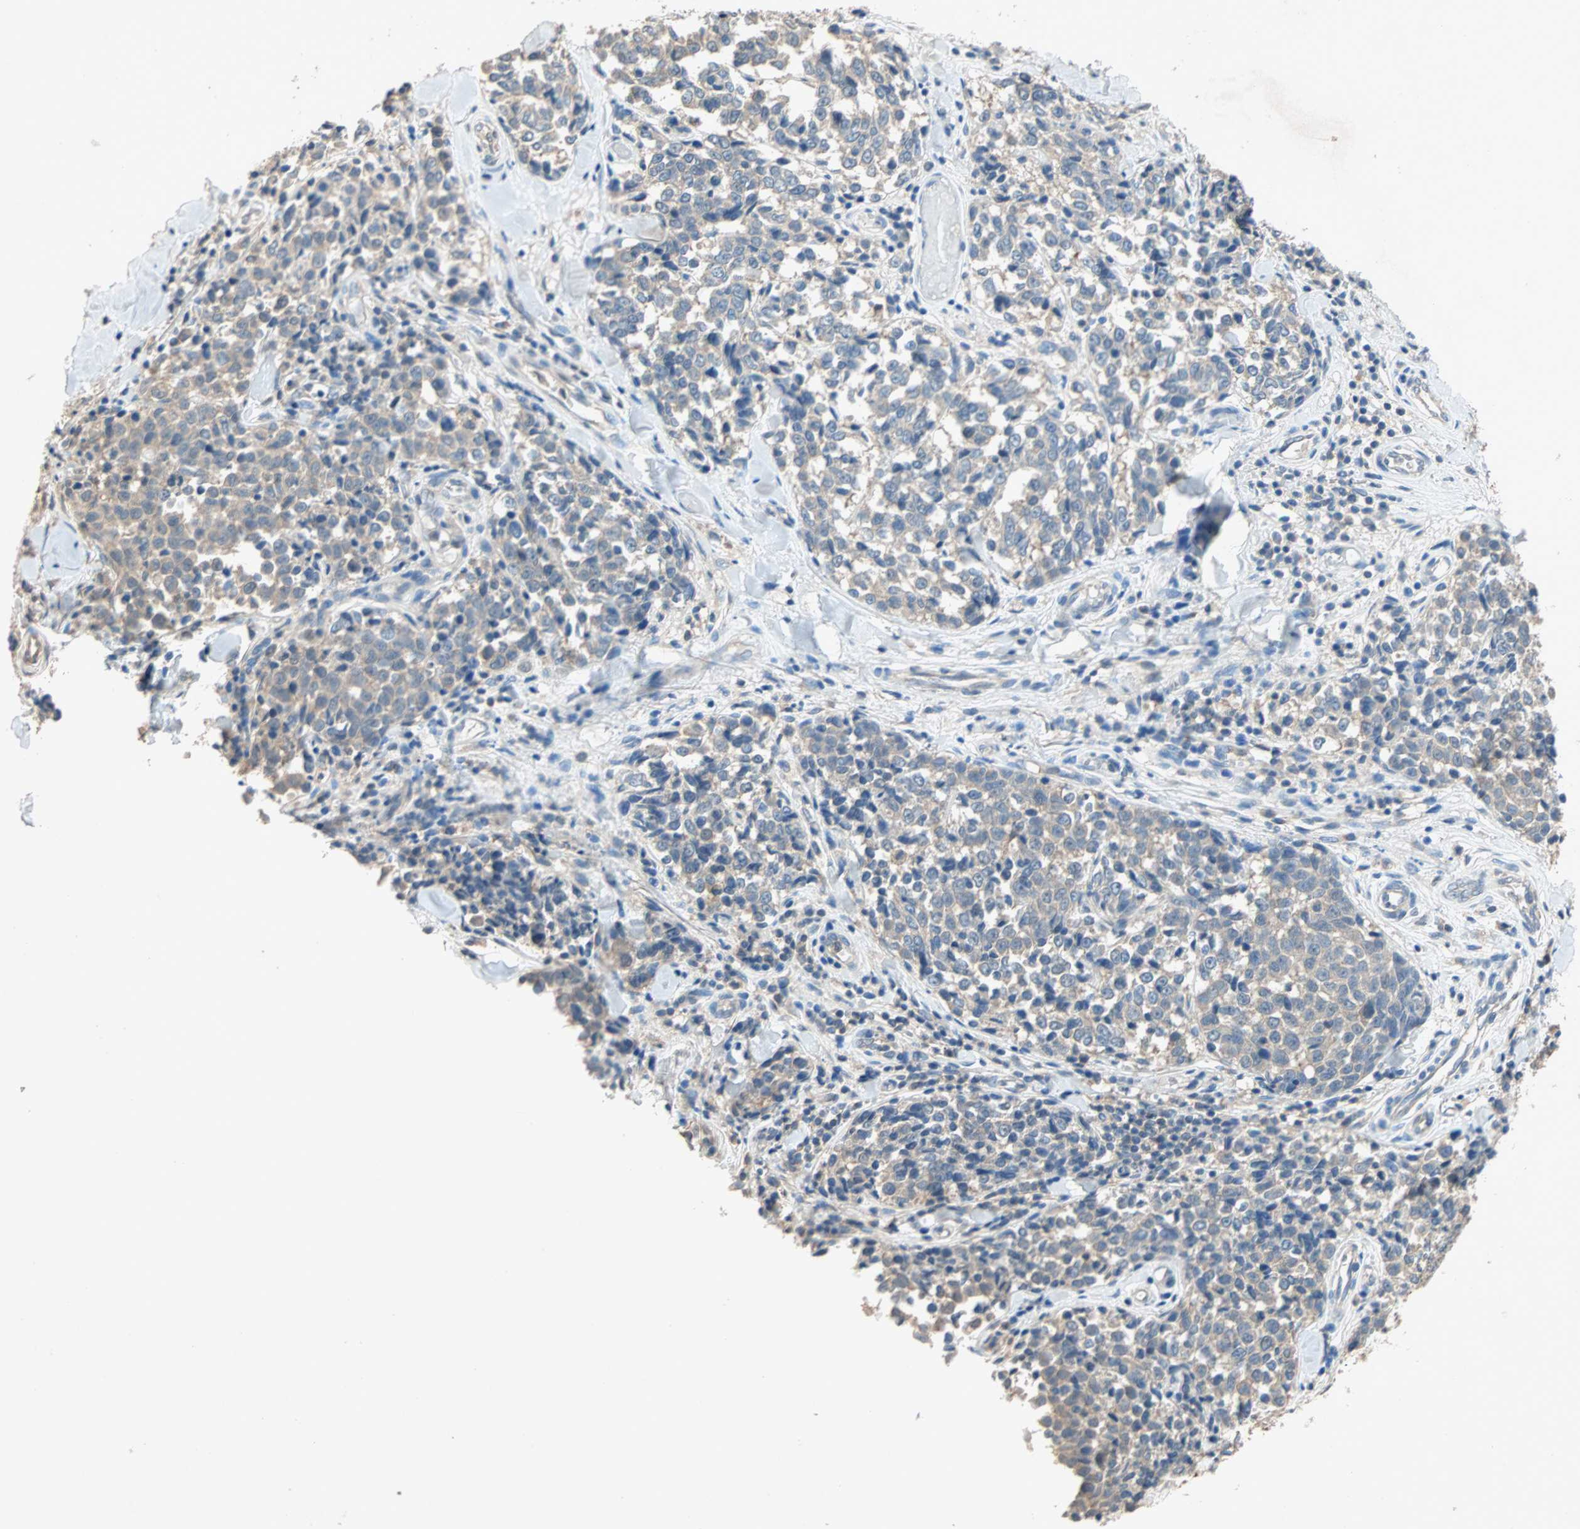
{"staining": {"intensity": "weak", "quantity": "25%-75%", "location": "cytoplasmic/membranous"}, "tissue": "melanoma", "cell_type": "Tumor cells", "image_type": "cancer", "snomed": [{"axis": "morphology", "description": "Malignant melanoma, NOS"}, {"axis": "topography", "description": "Skin"}], "caption": "The micrograph demonstrates immunohistochemical staining of malignant melanoma. There is weak cytoplasmic/membranous staining is identified in about 25%-75% of tumor cells. Nuclei are stained in blue.", "gene": "ADAP1", "patient": {"sex": "female", "age": 64}}